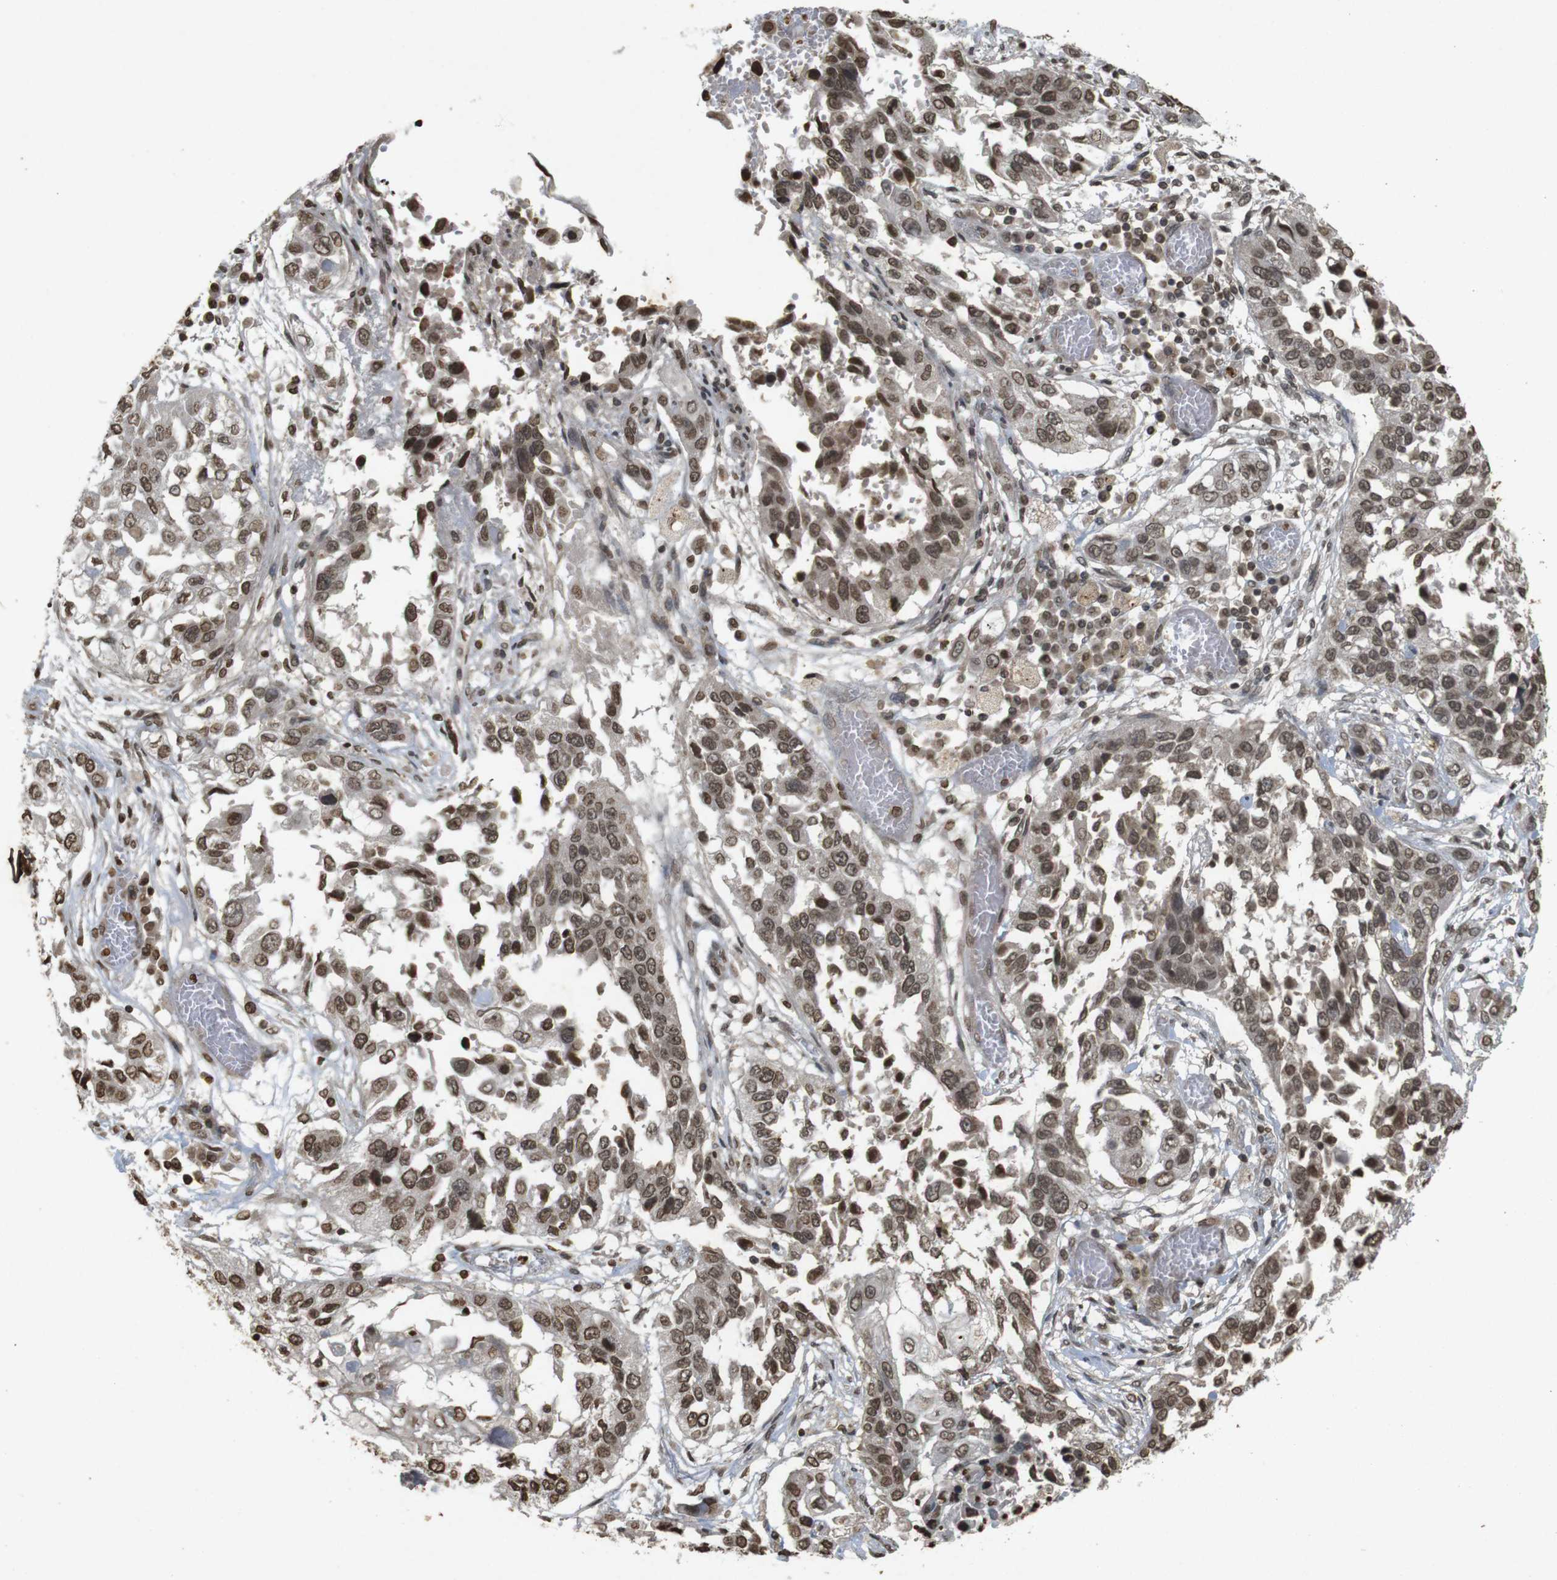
{"staining": {"intensity": "moderate", "quantity": ">75%", "location": "nuclear"}, "tissue": "lung cancer", "cell_type": "Tumor cells", "image_type": "cancer", "snomed": [{"axis": "morphology", "description": "Squamous cell carcinoma, NOS"}, {"axis": "topography", "description": "Lung"}], "caption": "Moderate nuclear staining for a protein is present in about >75% of tumor cells of lung cancer (squamous cell carcinoma) using IHC.", "gene": "ORC4", "patient": {"sex": "male", "age": 71}}